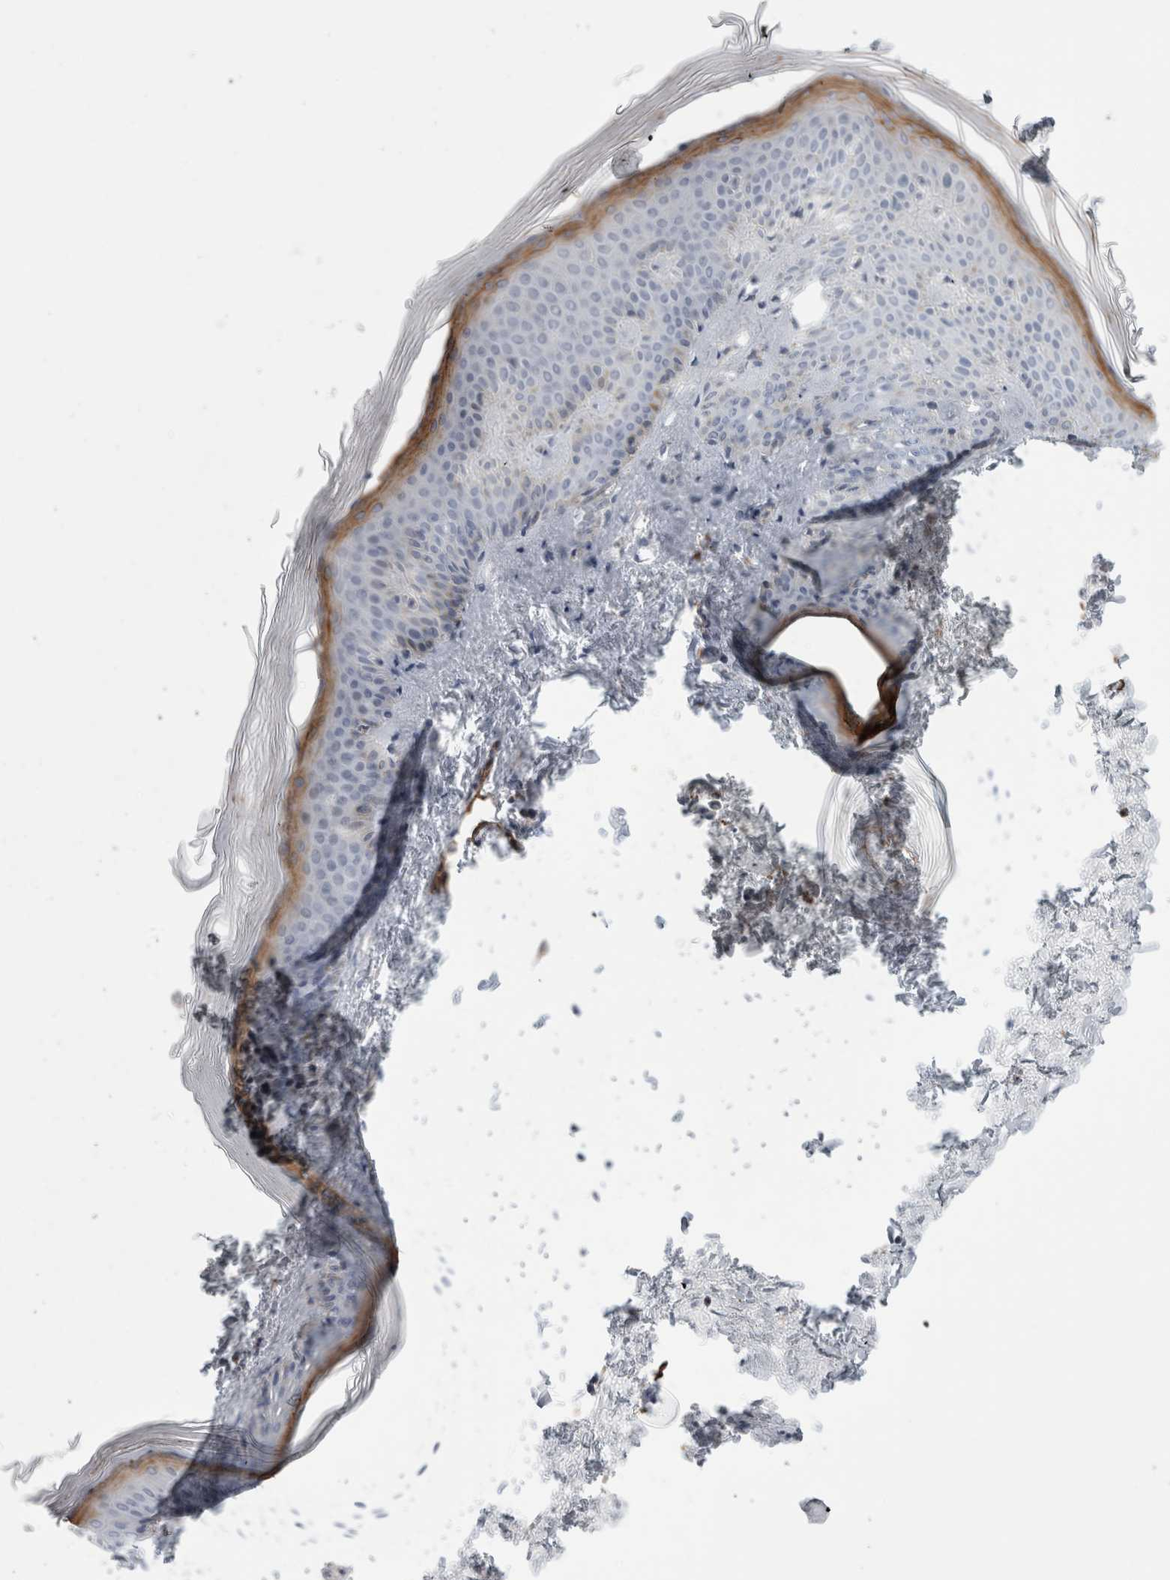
{"staining": {"intensity": "negative", "quantity": "none", "location": "none"}, "tissue": "skin", "cell_type": "Fibroblasts", "image_type": "normal", "snomed": [{"axis": "morphology", "description": "Normal tissue, NOS"}, {"axis": "topography", "description": "Skin"}], "caption": "Immunohistochemical staining of benign skin displays no significant staining in fibroblasts.", "gene": "ANKMY1", "patient": {"sex": "female", "age": 27}}